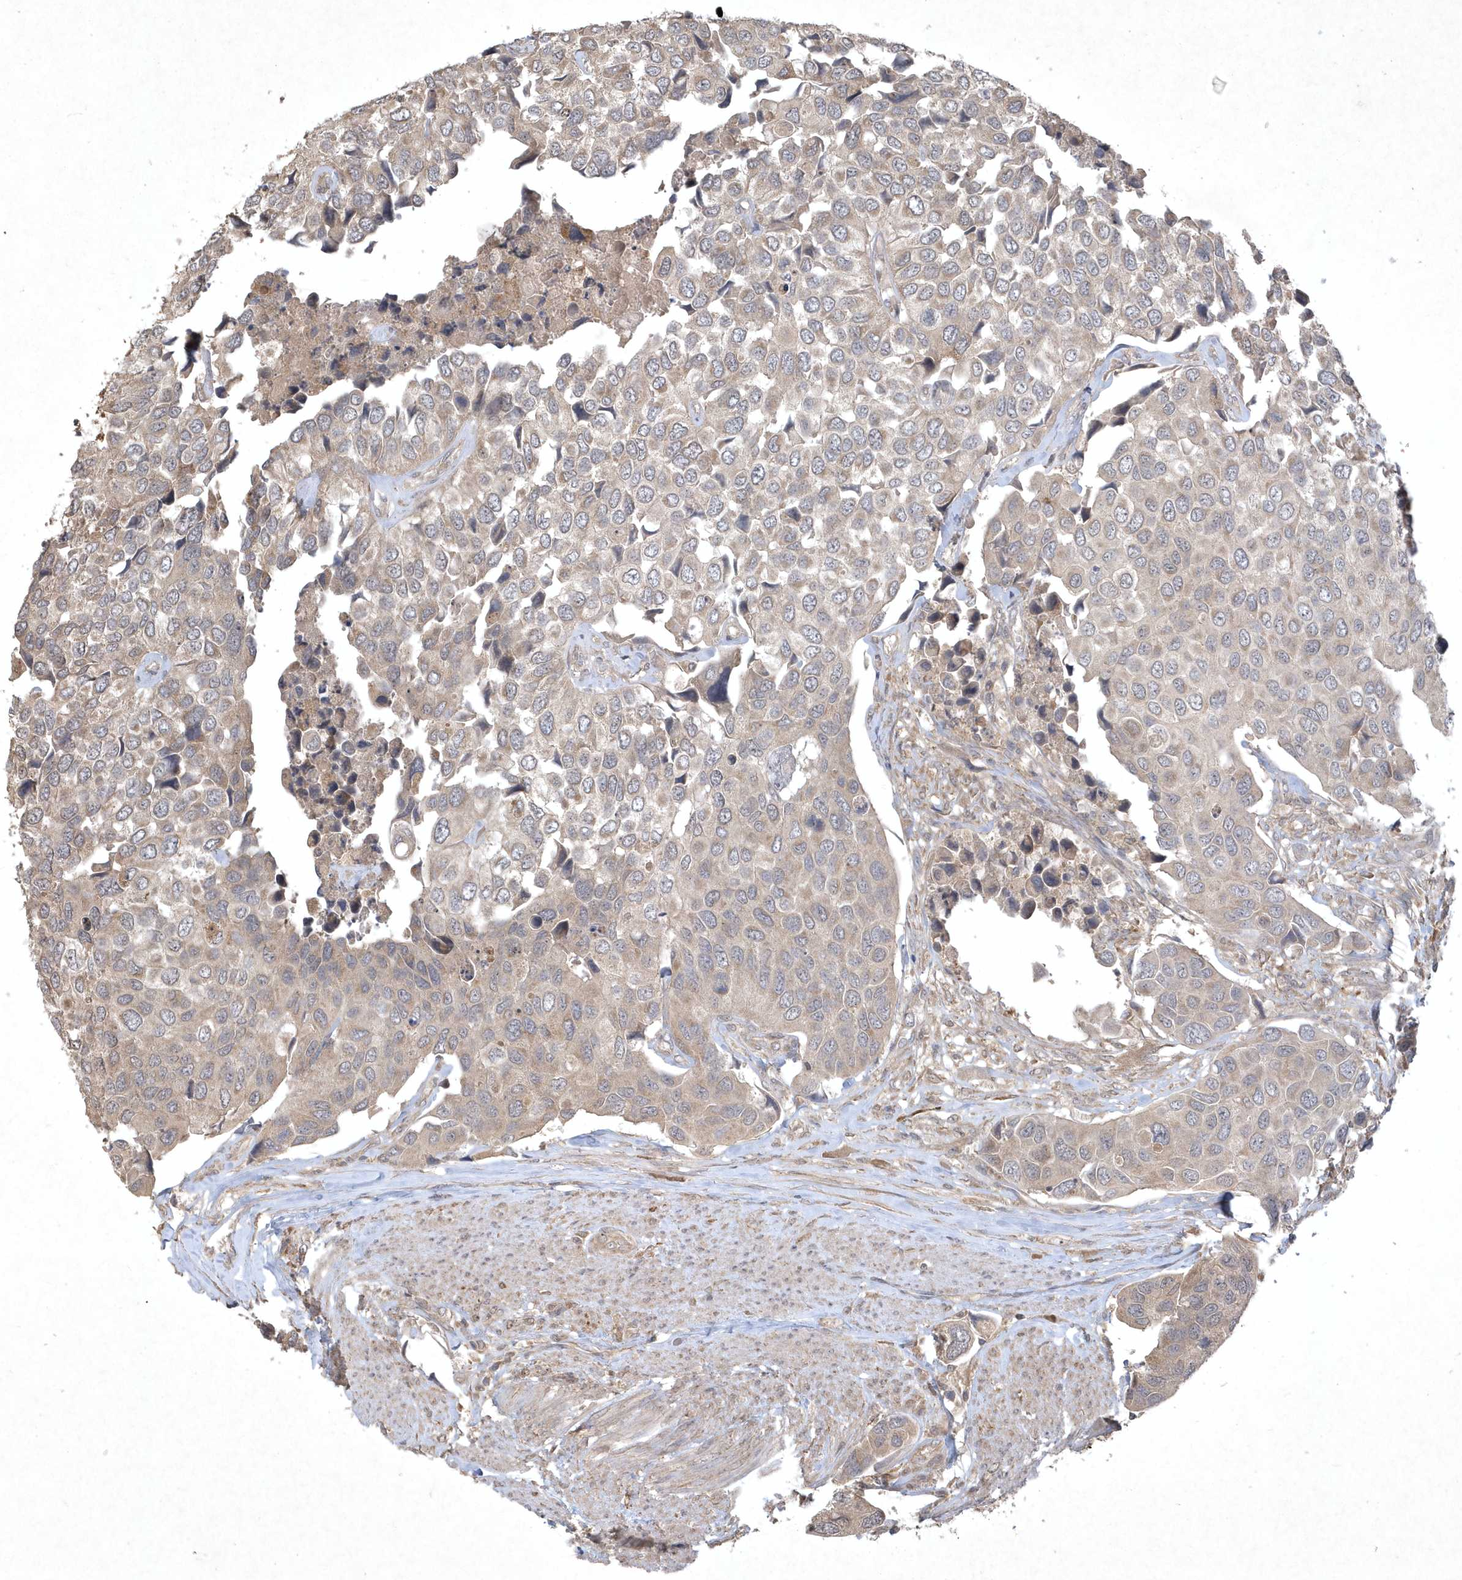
{"staining": {"intensity": "weak", "quantity": "<25%", "location": "cytoplasmic/membranous"}, "tissue": "urothelial cancer", "cell_type": "Tumor cells", "image_type": "cancer", "snomed": [{"axis": "morphology", "description": "Urothelial carcinoma, High grade"}, {"axis": "topography", "description": "Urinary bladder"}], "caption": "Tumor cells are negative for brown protein staining in urothelial carcinoma (high-grade). Brightfield microscopy of immunohistochemistry (IHC) stained with DAB (brown) and hematoxylin (blue), captured at high magnification.", "gene": "AKR7A2", "patient": {"sex": "male", "age": 74}}